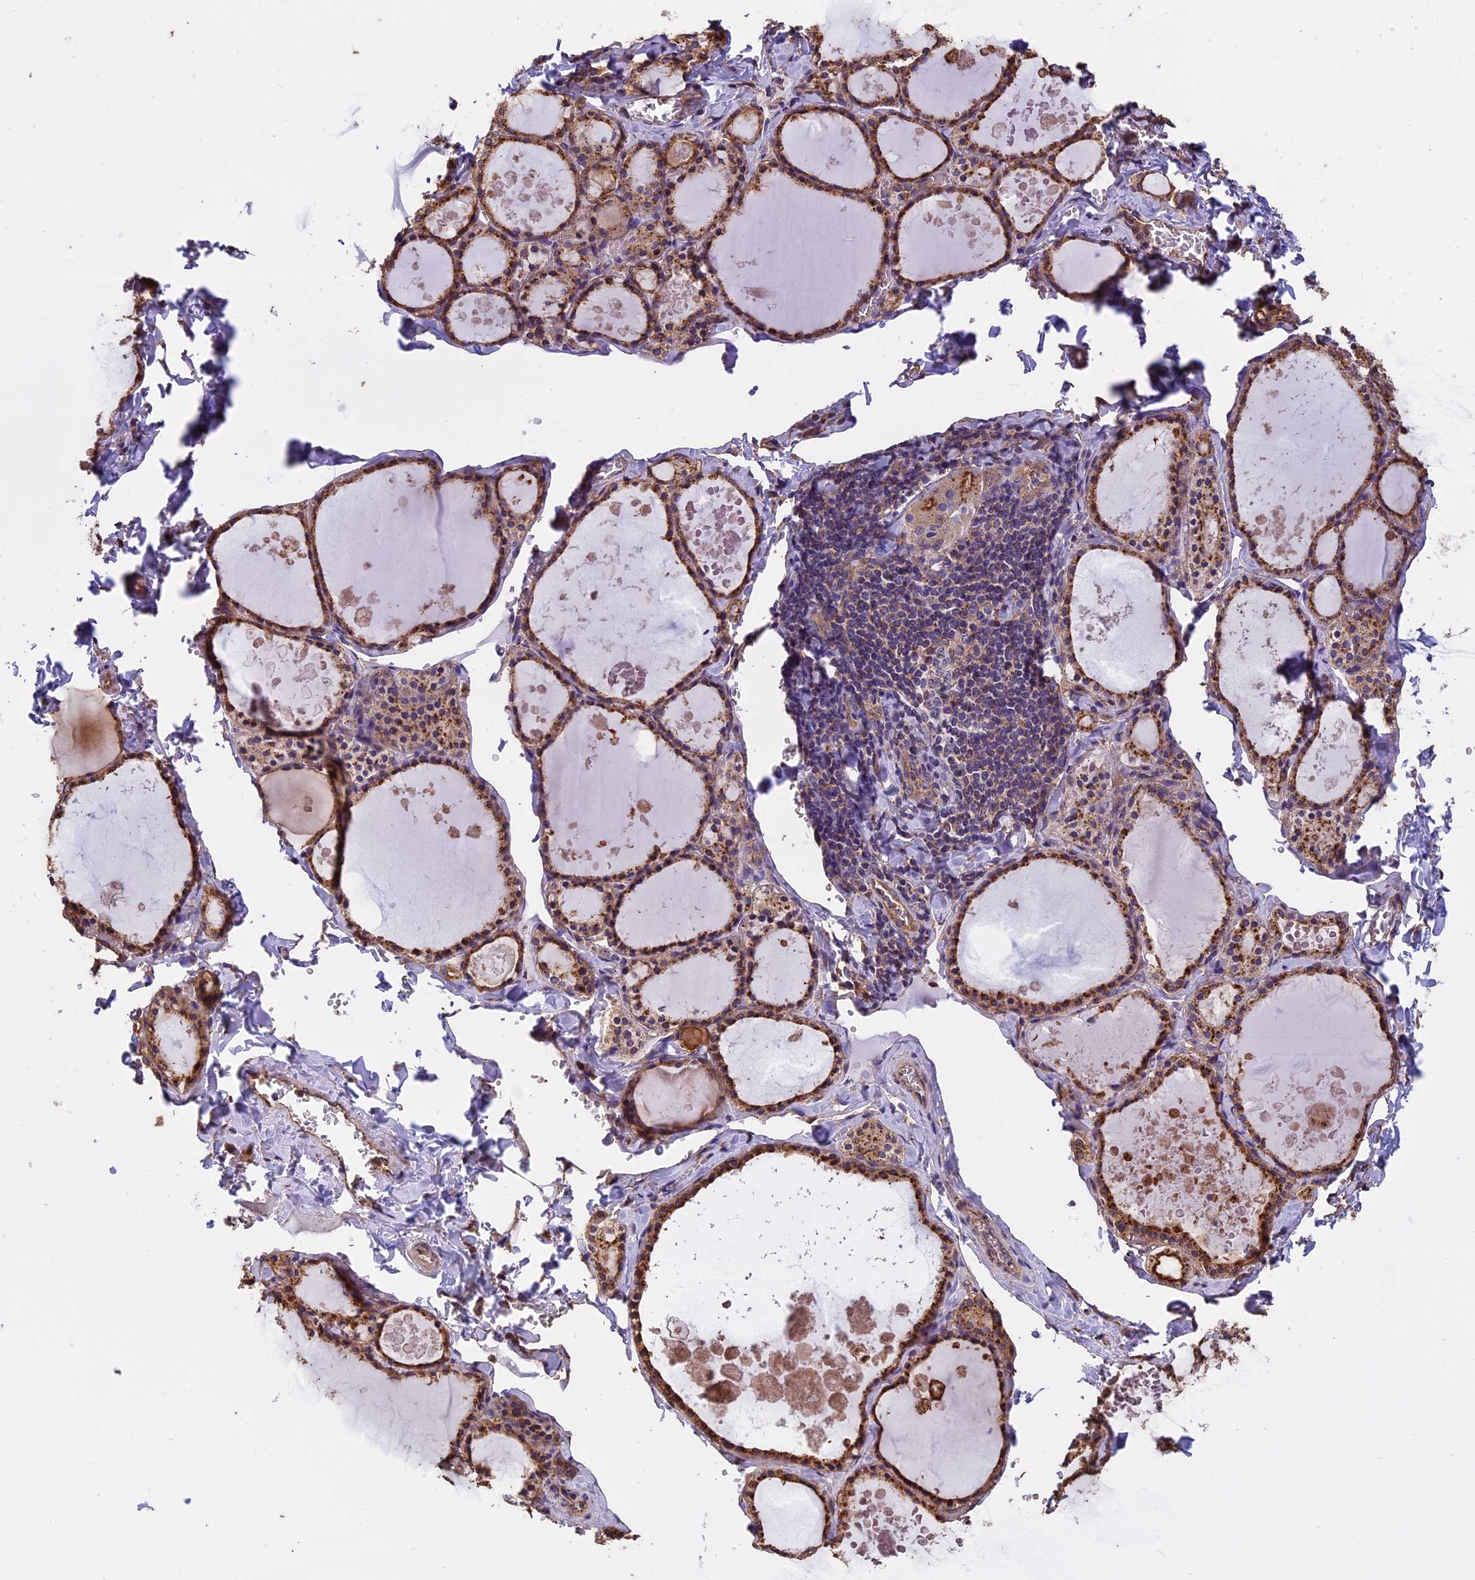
{"staining": {"intensity": "moderate", "quantity": ">75%", "location": "cytoplasmic/membranous"}, "tissue": "thyroid gland", "cell_type": "Glandular cells", "image_type": "normal", "snomed": [{"axis": "morphology", "description": "Normal tissue, NOS"}, {"axis": "topography", "description": "Thyroid gland"}], "caption": "Protein expression analysis of normal thyroid gland reveals moderate cytoplasmic/membranous expression in approximately >75% of glandular cells.", "gene": "CHMP2A", "patient": {"sex": "male", "age": 56}}